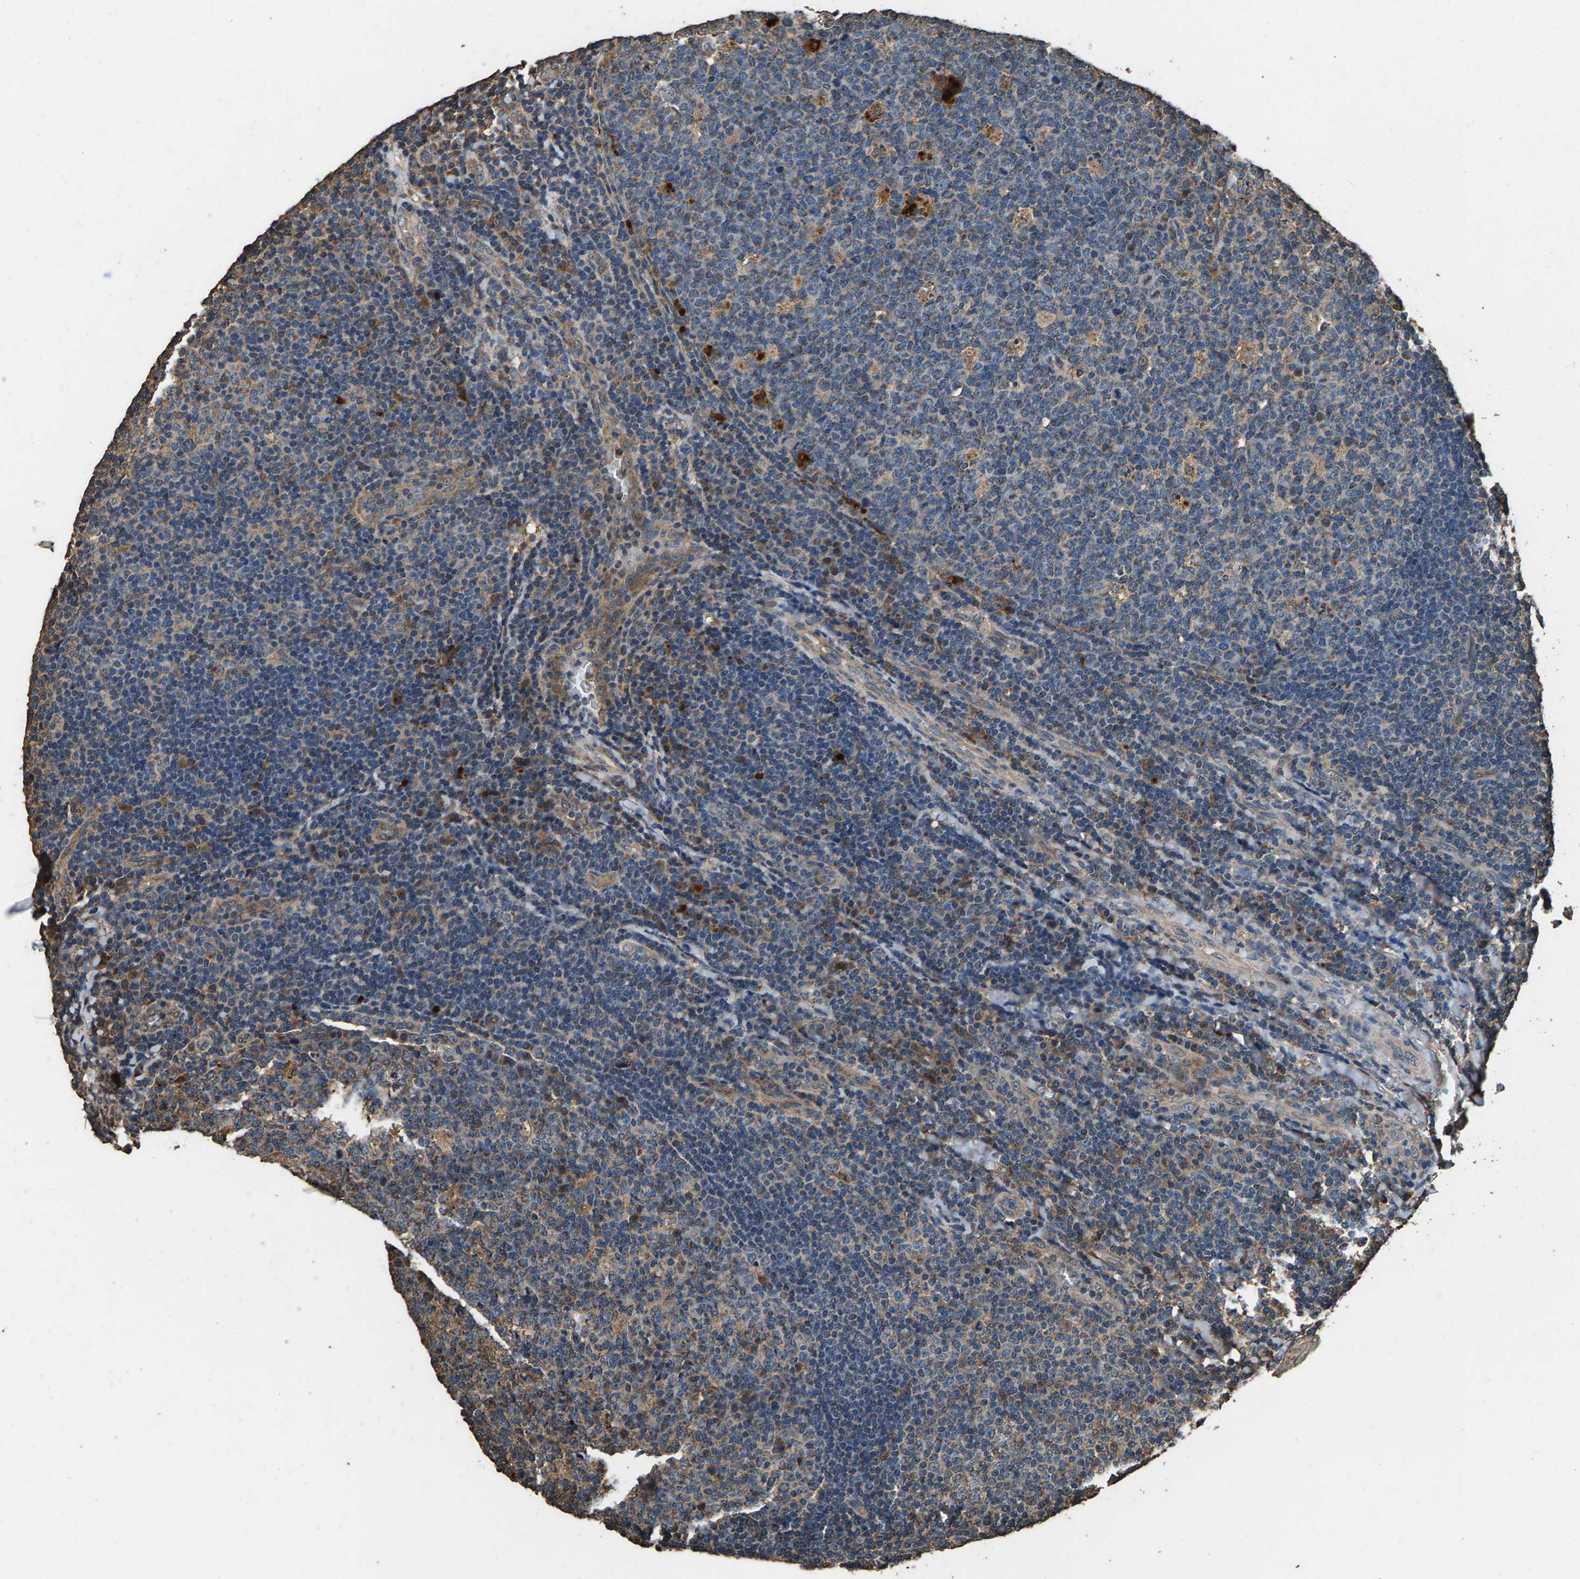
{"staining": {"intensity": "weak", "quantity": "<25%", "location": "cytoplasmic/membranous"}, "tissue": "tonsil", "cell_type": "Germinal center cells", "image_type": "normal", "snomed": [{"axis": "morphology", "description": "Normal tissue, NOS"}, {"axis": "topography", "description": "Tonsil"}], "caption": "Immunohistochemistry (IHC) photomicrograph of unremarkable tonsil: tonsil stained with DAB demonstrates no significant protein positivity in germinal center cells.", "gene": "MRPL27", "patient": {"sex": "male", "age": 17}}